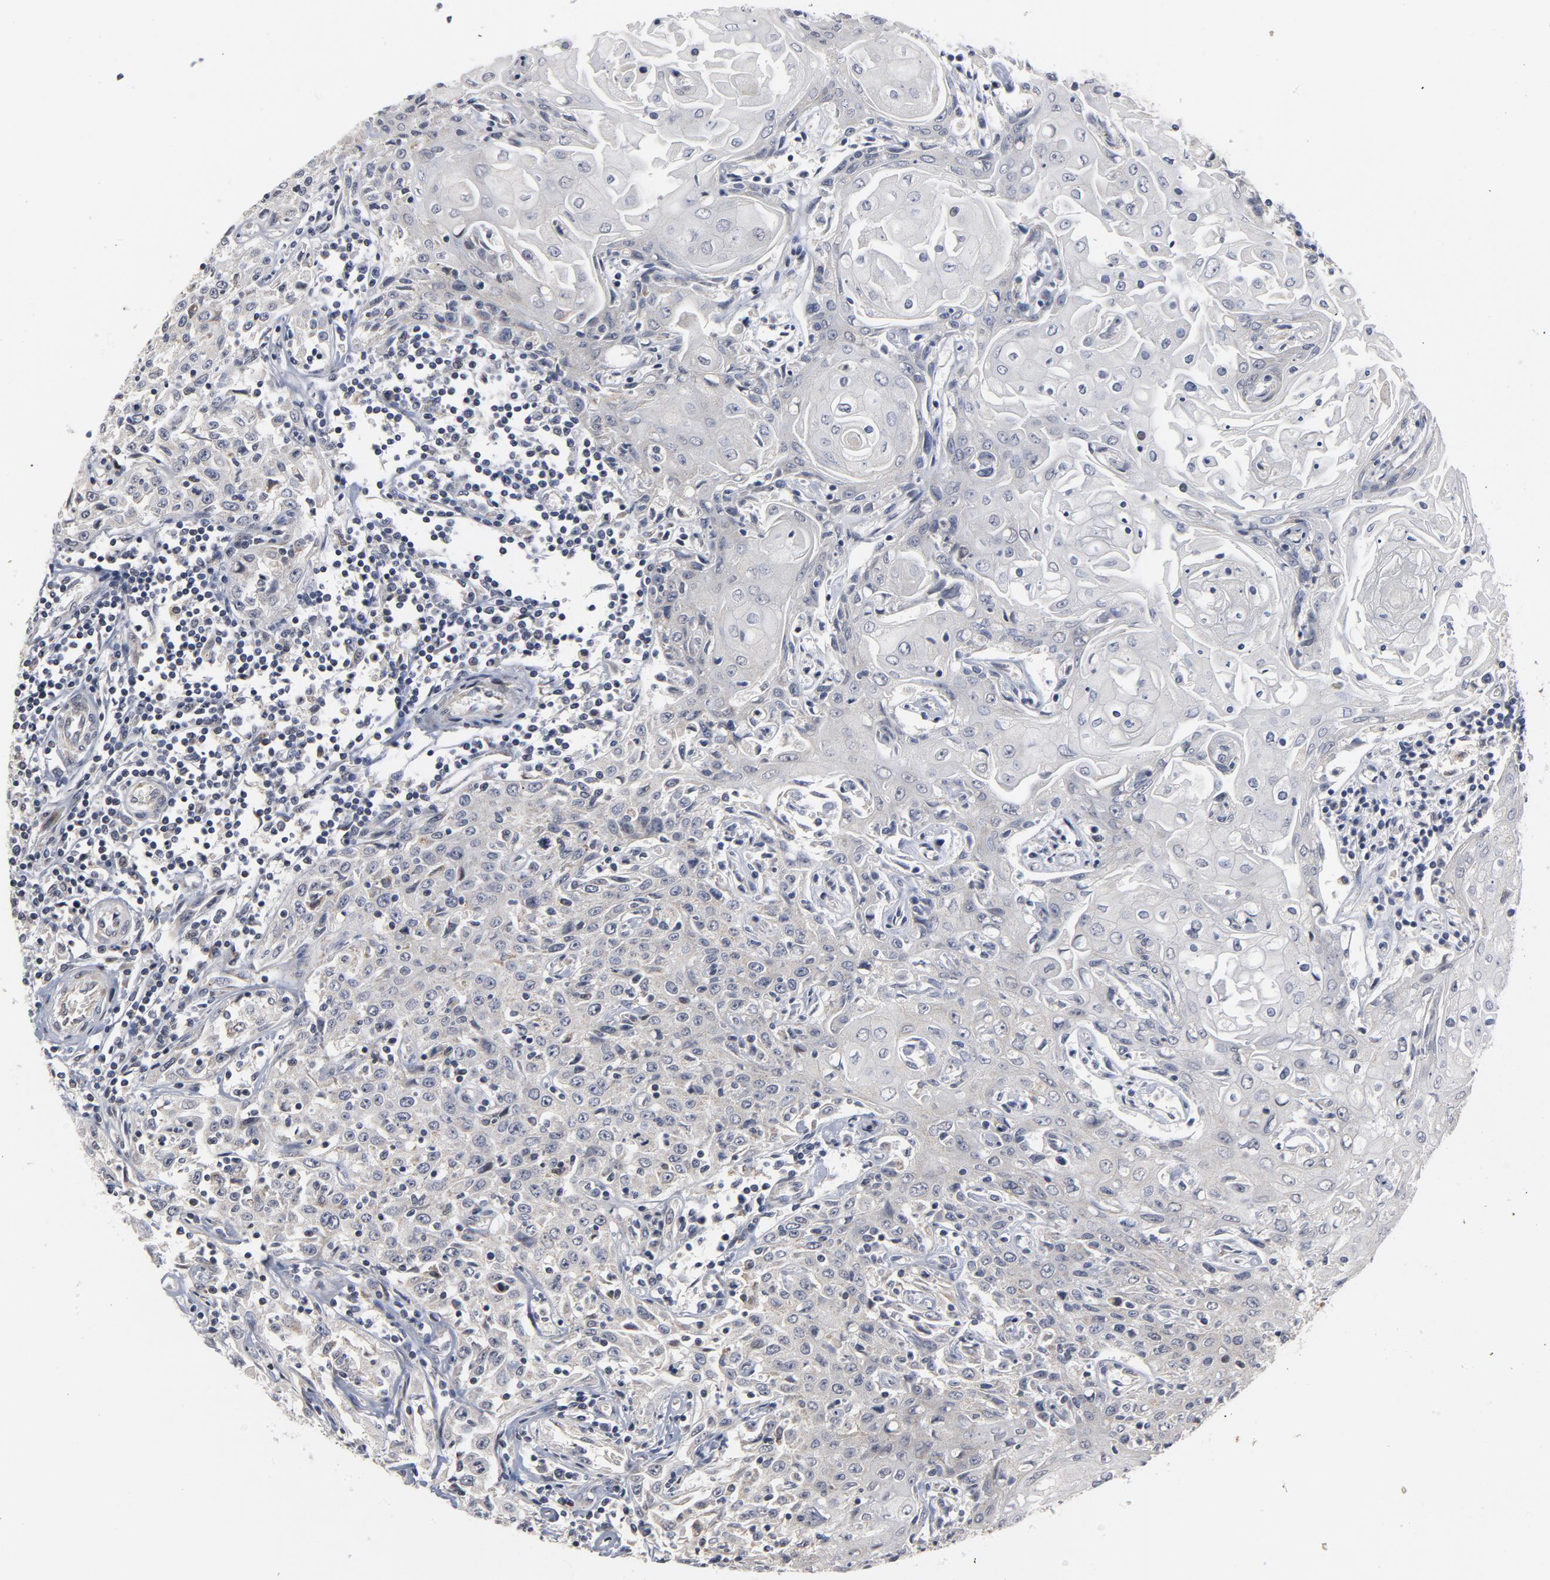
{"staining": {"intensity": "negative", "quantity": "none", "location": "none"}, "tissue": "head and neck cancer", "cell_type": "Tumor cells", "image_type": "cancer", "snomed": [{"axis": "morphology", "description": "Squamous cell carcinoma, NOS"}, {"axis": "topography", "description": "Oral tissue"}, {"axis": "topography", "description": "Head-Neck"}], "caption": "This is an immunohistochemistry (IHC) image of human head and neck squamous cell carcinoma. There is no positivity in tumor cells.", "gene": "PPP1R1B", "patient": {"sex": "female", "age": 76}}